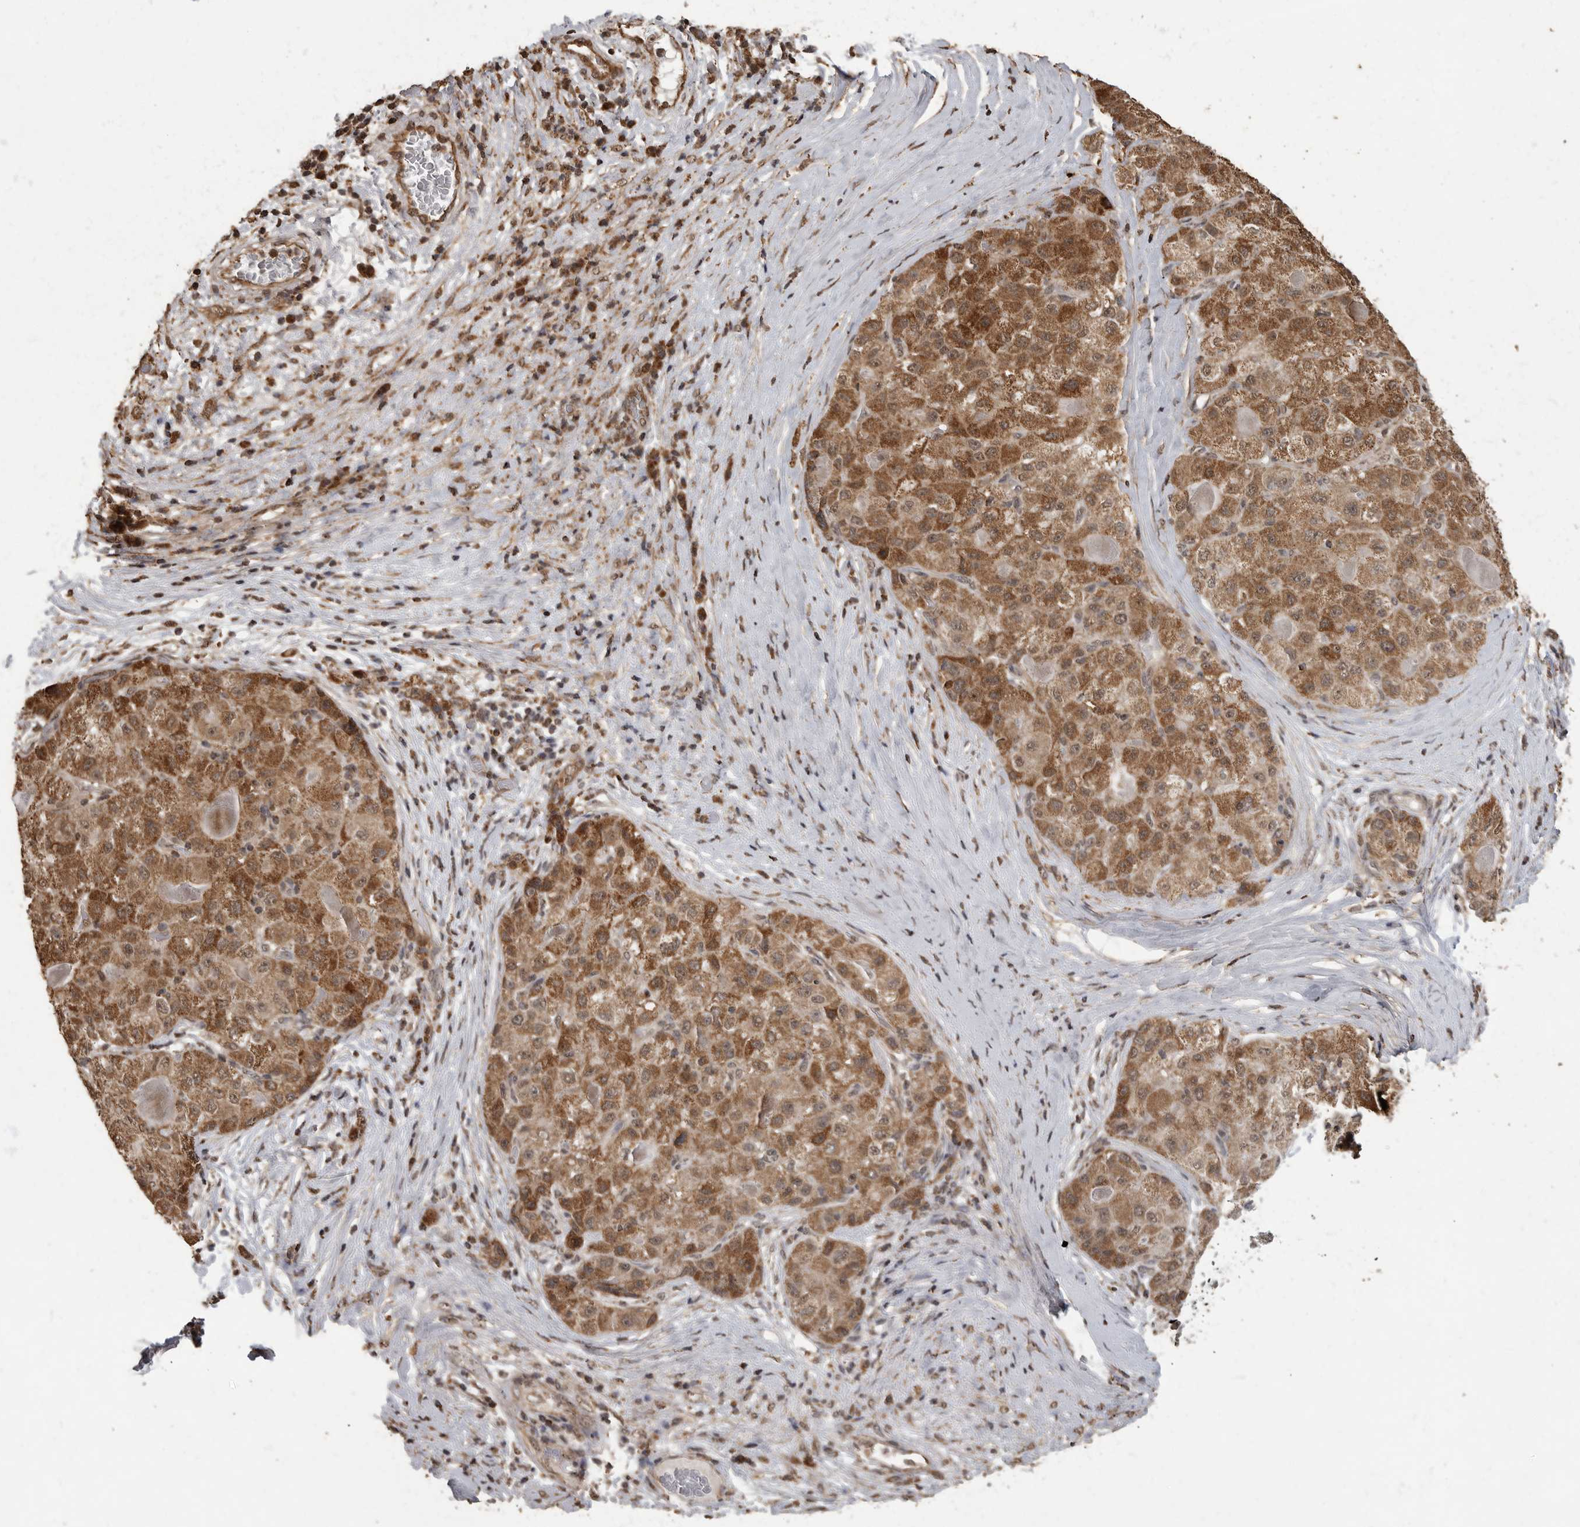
{"staining": {"intensity": "moderate", "quantity": ">75%", "location": "cytoplasmic/membranous"}, "tissue": "liver cancer", "cell_type": "Tumor cells", "image_type": "cancer", "snomed": [{"axis": "morphology", "description": "Carcinoma, Hepatocellular, NOS"}, {"axis": "topography", "description": "Liver"}], "caption": "A high-resolution micrograph shows IHC staining of liver cancer, which exhibits moderate cytoplasmic/membranous positivity in approximately >75% of tumor cells.", "gene": "MAFG", "patient": {"sex": "male", "age": 80}}